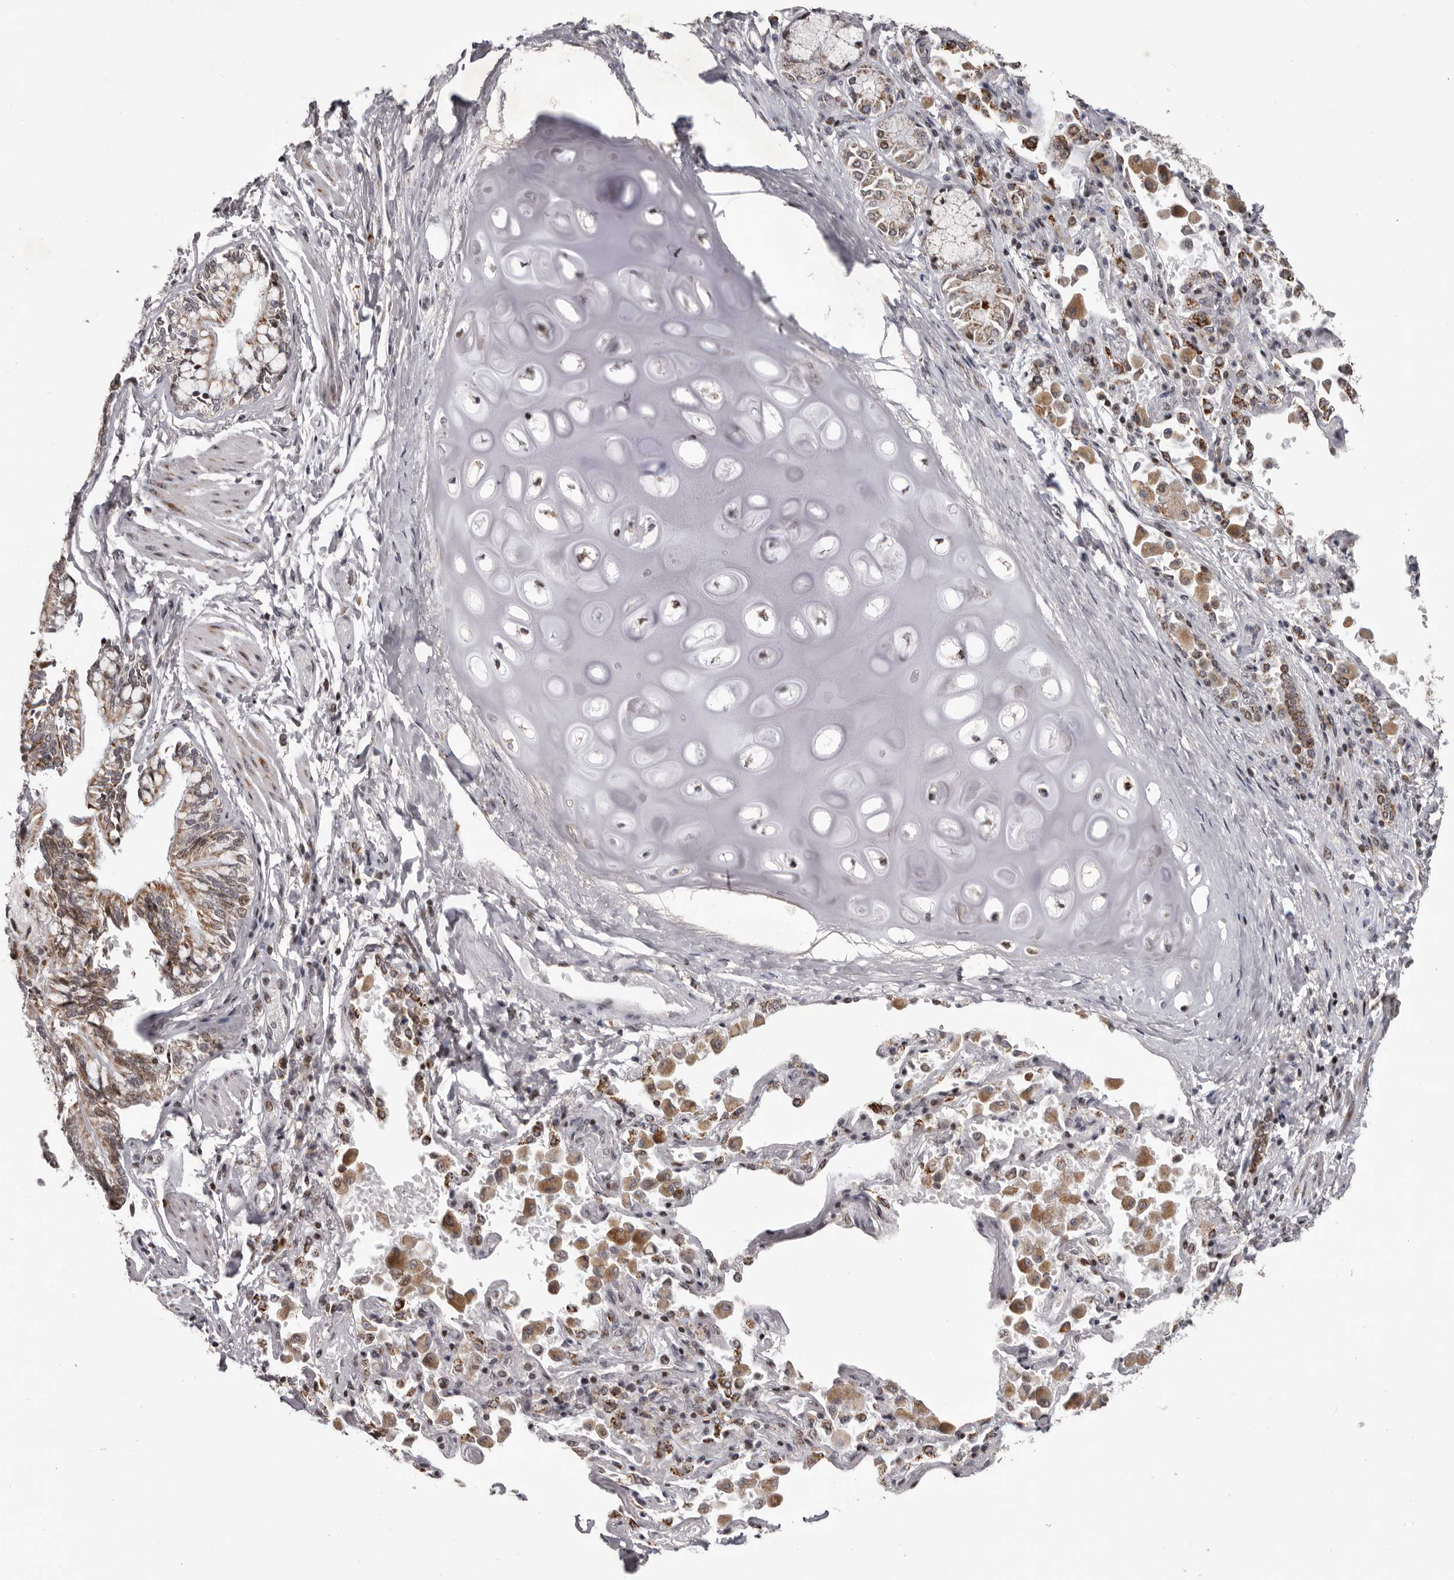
{"staining": {"intensity": "moderate", "quantity": "<25%", "location": "cytoplasmic/membranous"}, "tissue": "bronchus", "cell_type": "Respiratory epithelial cells", "image_type": "normal", "snomed": [{"axis": "morphology", "description": "Normal tissue, NOS"}, {"axis": "morphology", "description": "Inflammation, NOS"}, {"axis": "topography", "description": "Lung"}], "caption": "Human bronchus stained for a protein (brown) reveals moderate cytoplasmic/membranous positive staining in about <25% of respiratory epithelial cells.", "gene": "C17orf99", "patient": {"sex": "female", "age": 46}}